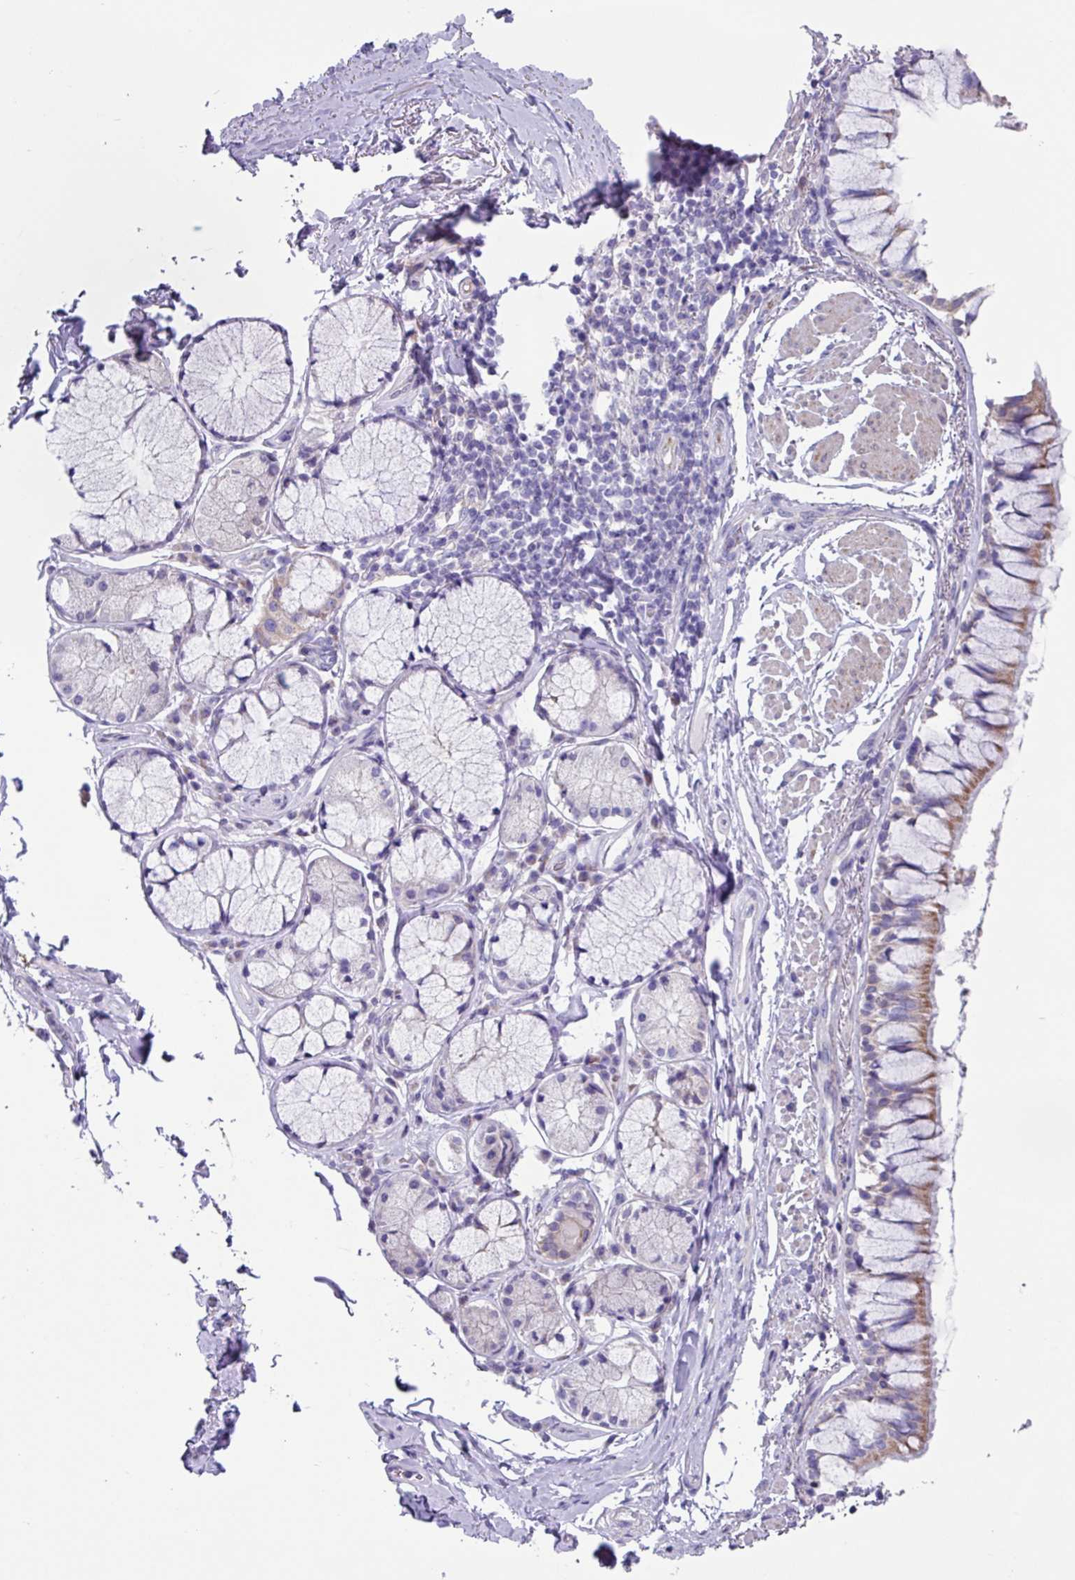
{"staining": {"intensity": "strong", "quantity": "25%-75%", "location": "cytoplasmic/membranous"}, "tissue": "bronchus", "cell_type": "Respiratory epithelial cells", "image_type": "normal", "snomed": [{"axis": "morphology", "description": "Normal tissue, NOS"}, {"axis": "topography", "description": "Bronchus"}], "caption": "Immunohistochemistry (IHC) photomicrograph of benign bronchus stained for a protein (brown), which demonstrates high levels of strong cytoplasmic/membranous positivity in approximately 25%-75% of respiratory epithelial cells.", "gene": "OTULIN", "patient": {"sex": "male", "age": 70}}